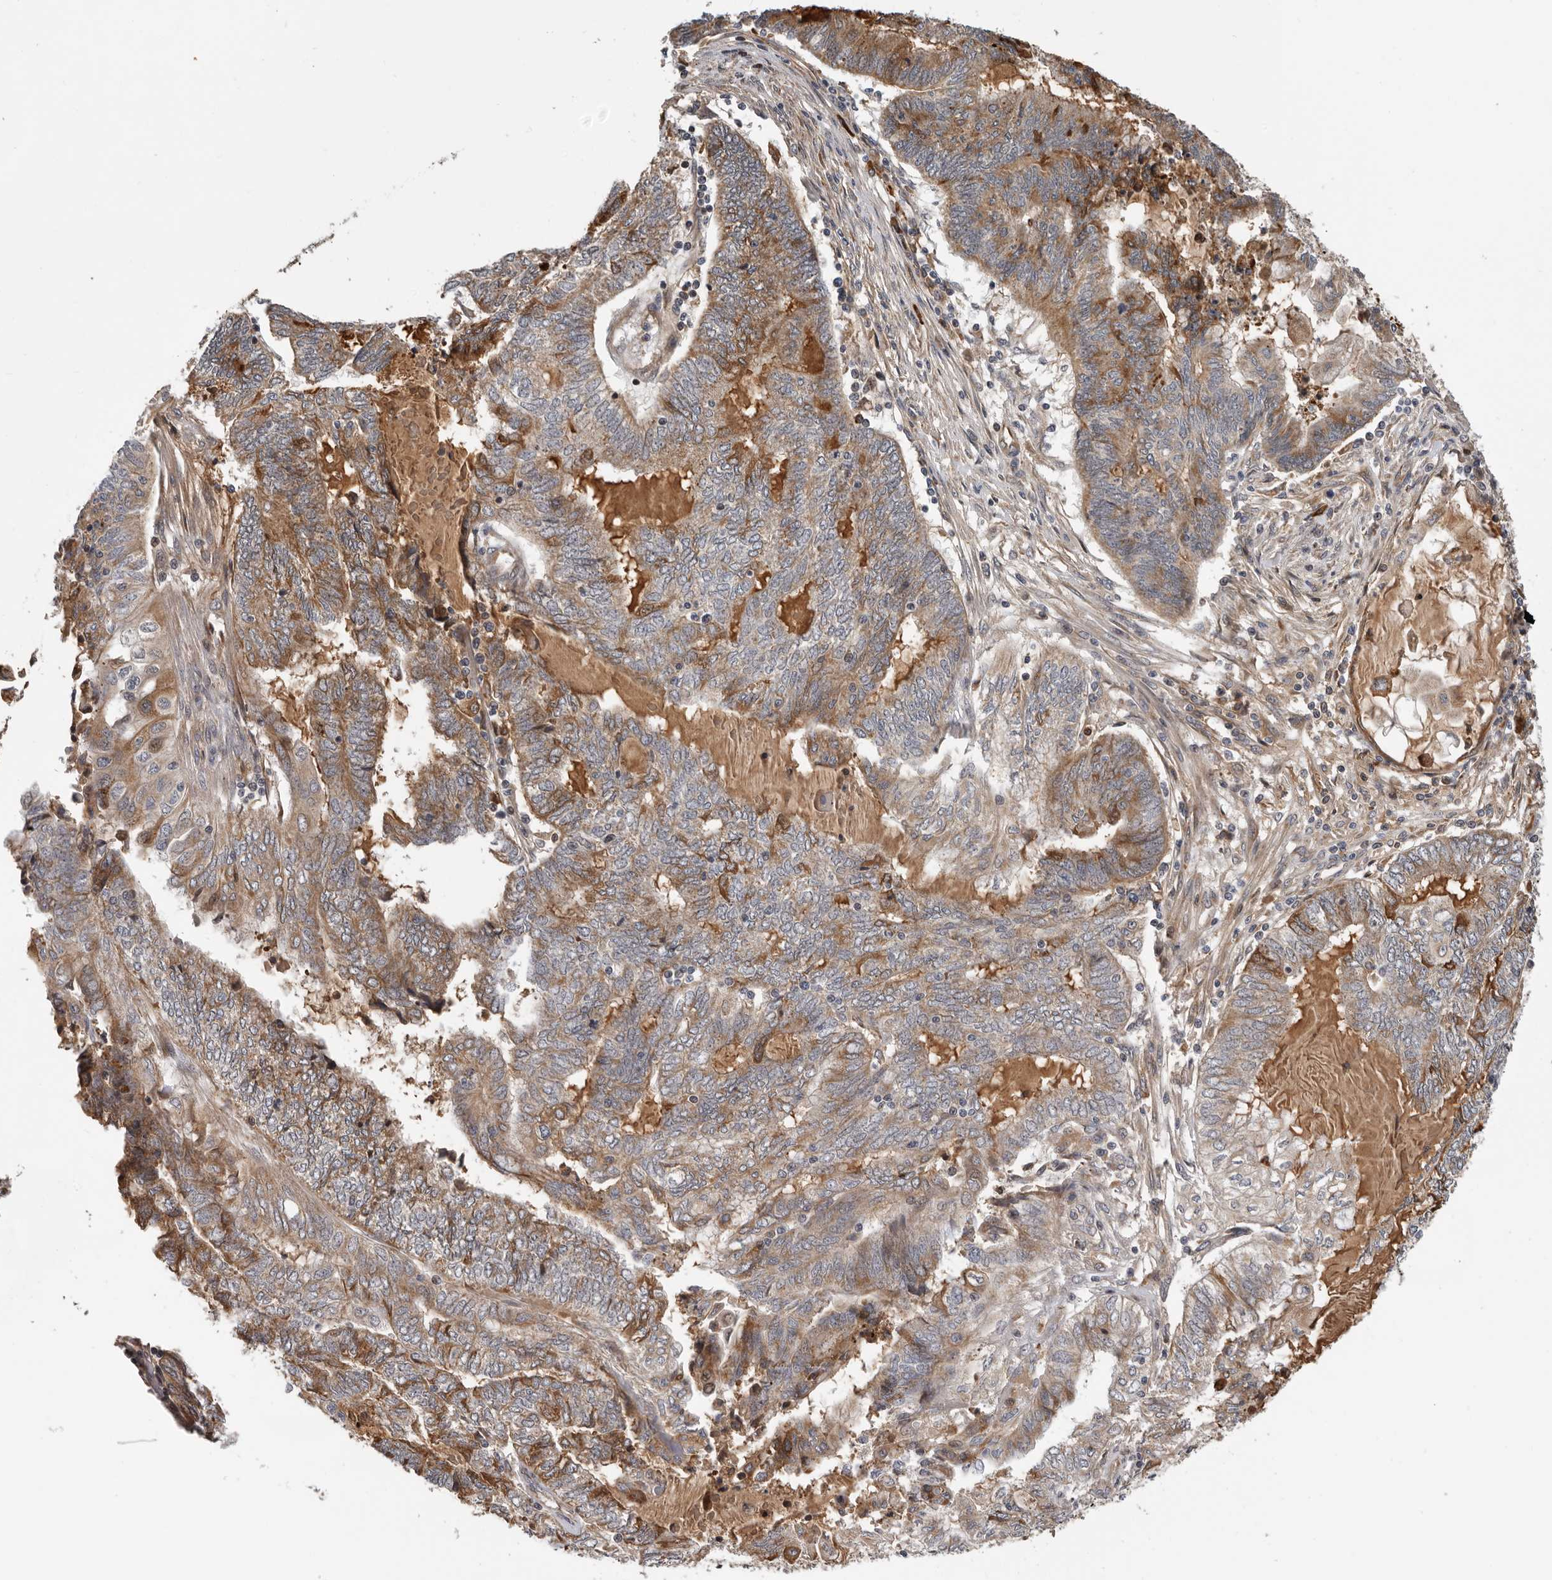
{"staining": {"intensity": "moderate", "quantity": "25%-75%", "location": "cytoplasmic/membranous"}, "tissue": "endometrial cancer", "cell_type": "Tumor cells", "image_type": "cancer", "snomed": [{"axis": "morphology", "description": "Adenocarcinoma, NOS"}, {"axis": "topography", "description": "Uterus"}, {"axis": "topography", "description": "Endometrium"}], "caption": "Immunohistochemical staining of endometrial cancer (adenocarcinoma) displays medium levels of moderate cytoplasmic/membranous positivity in about 25%-75% of tumor cells.", "gene": "RNF157", "patient": {"sex": "female", "age": 70}}